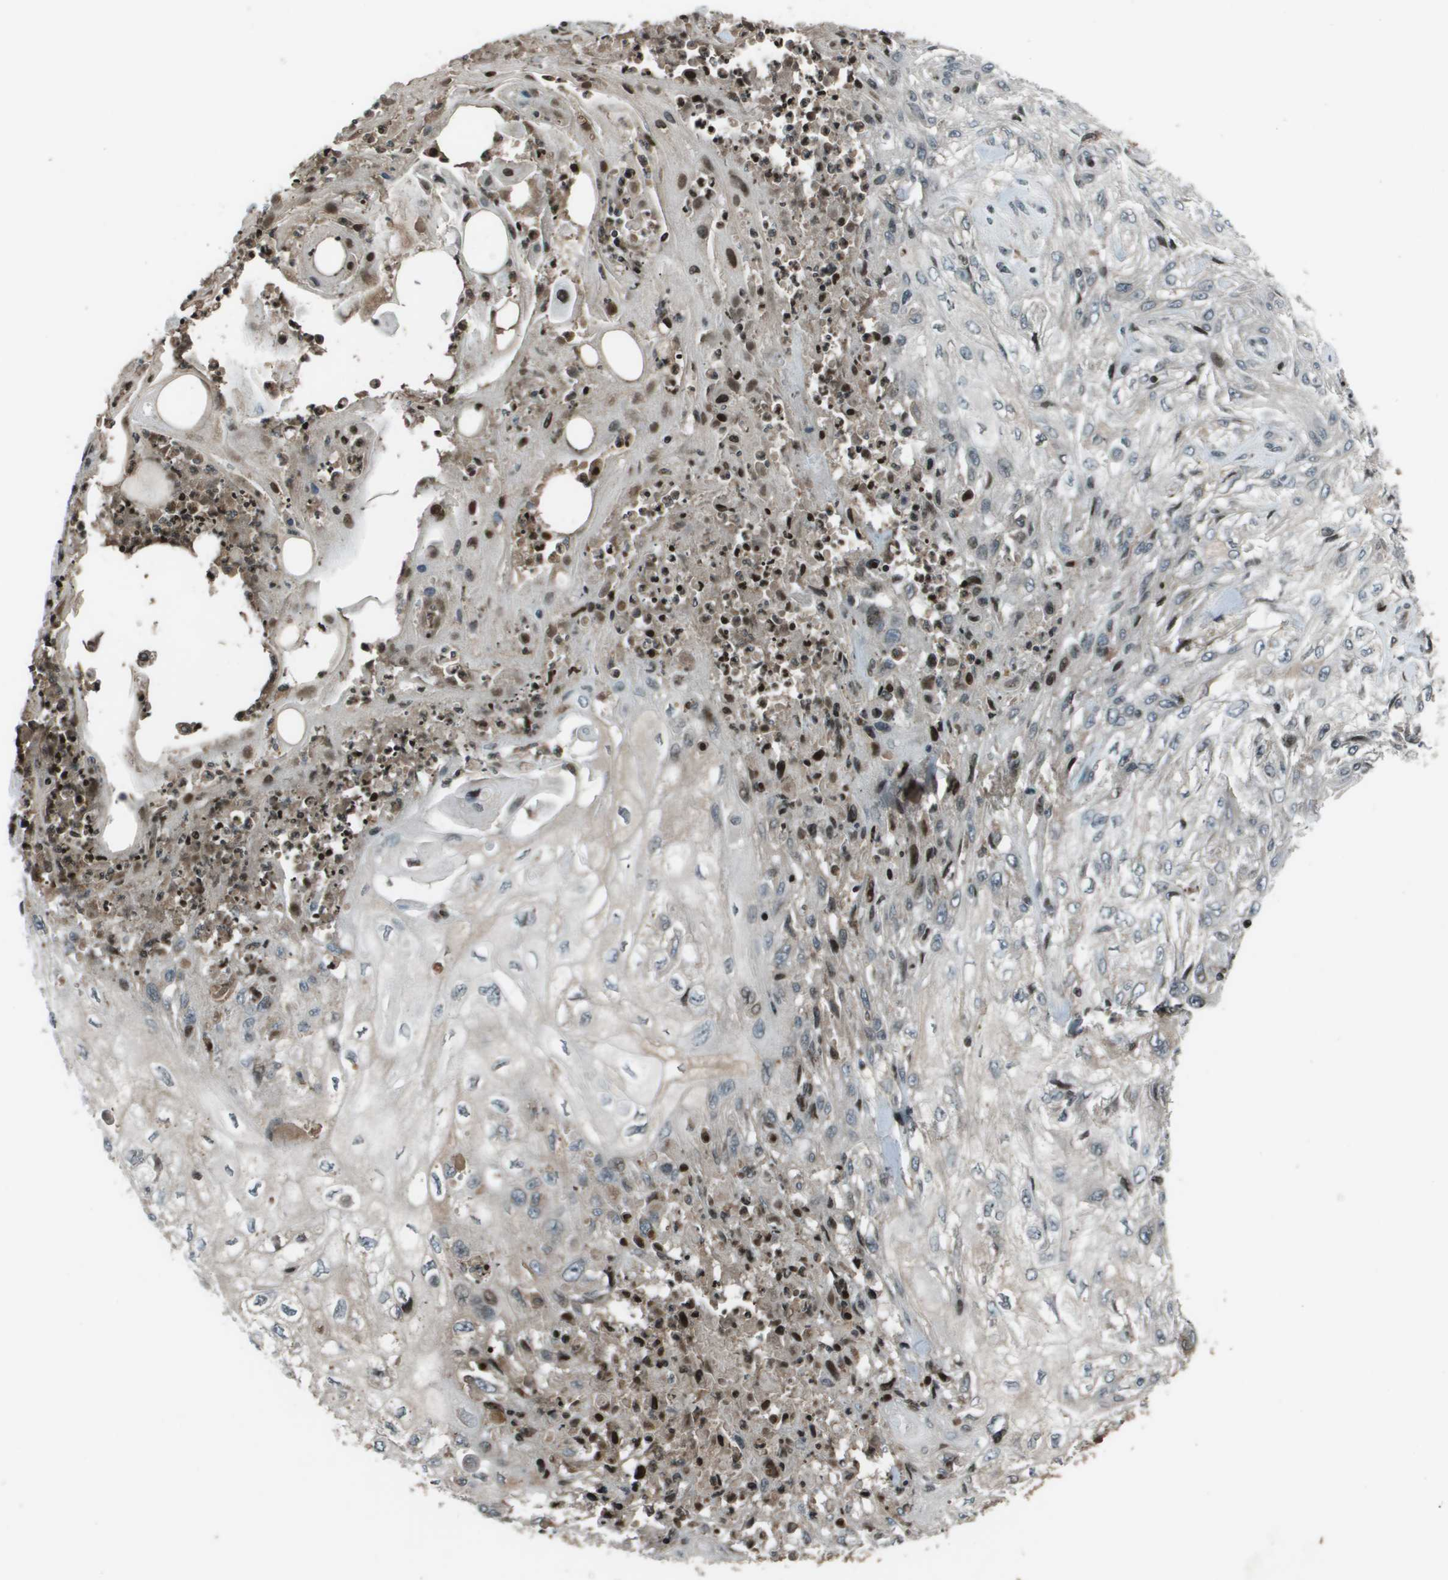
{"staining": {"intensity": "weak", "quantity": "<25%", "location": "cytoplasmic/membranous"}, "tissue": "skin cancer", "cell_type": "Tumor cells", "image_type": "cancer", "snomed": [{"axis": "morphology", "description": "Squamous cell carcinoma, NOS"}, {"axis": "topography", "description": "Skin"}], "caption": "This is a micrograph of immunohistochemistry staining of skin squamous cell carcinoma, which shows no staining in tumor cells.", "gene": "CXCL12", "patient": {"sex": "male", "age": 75}}